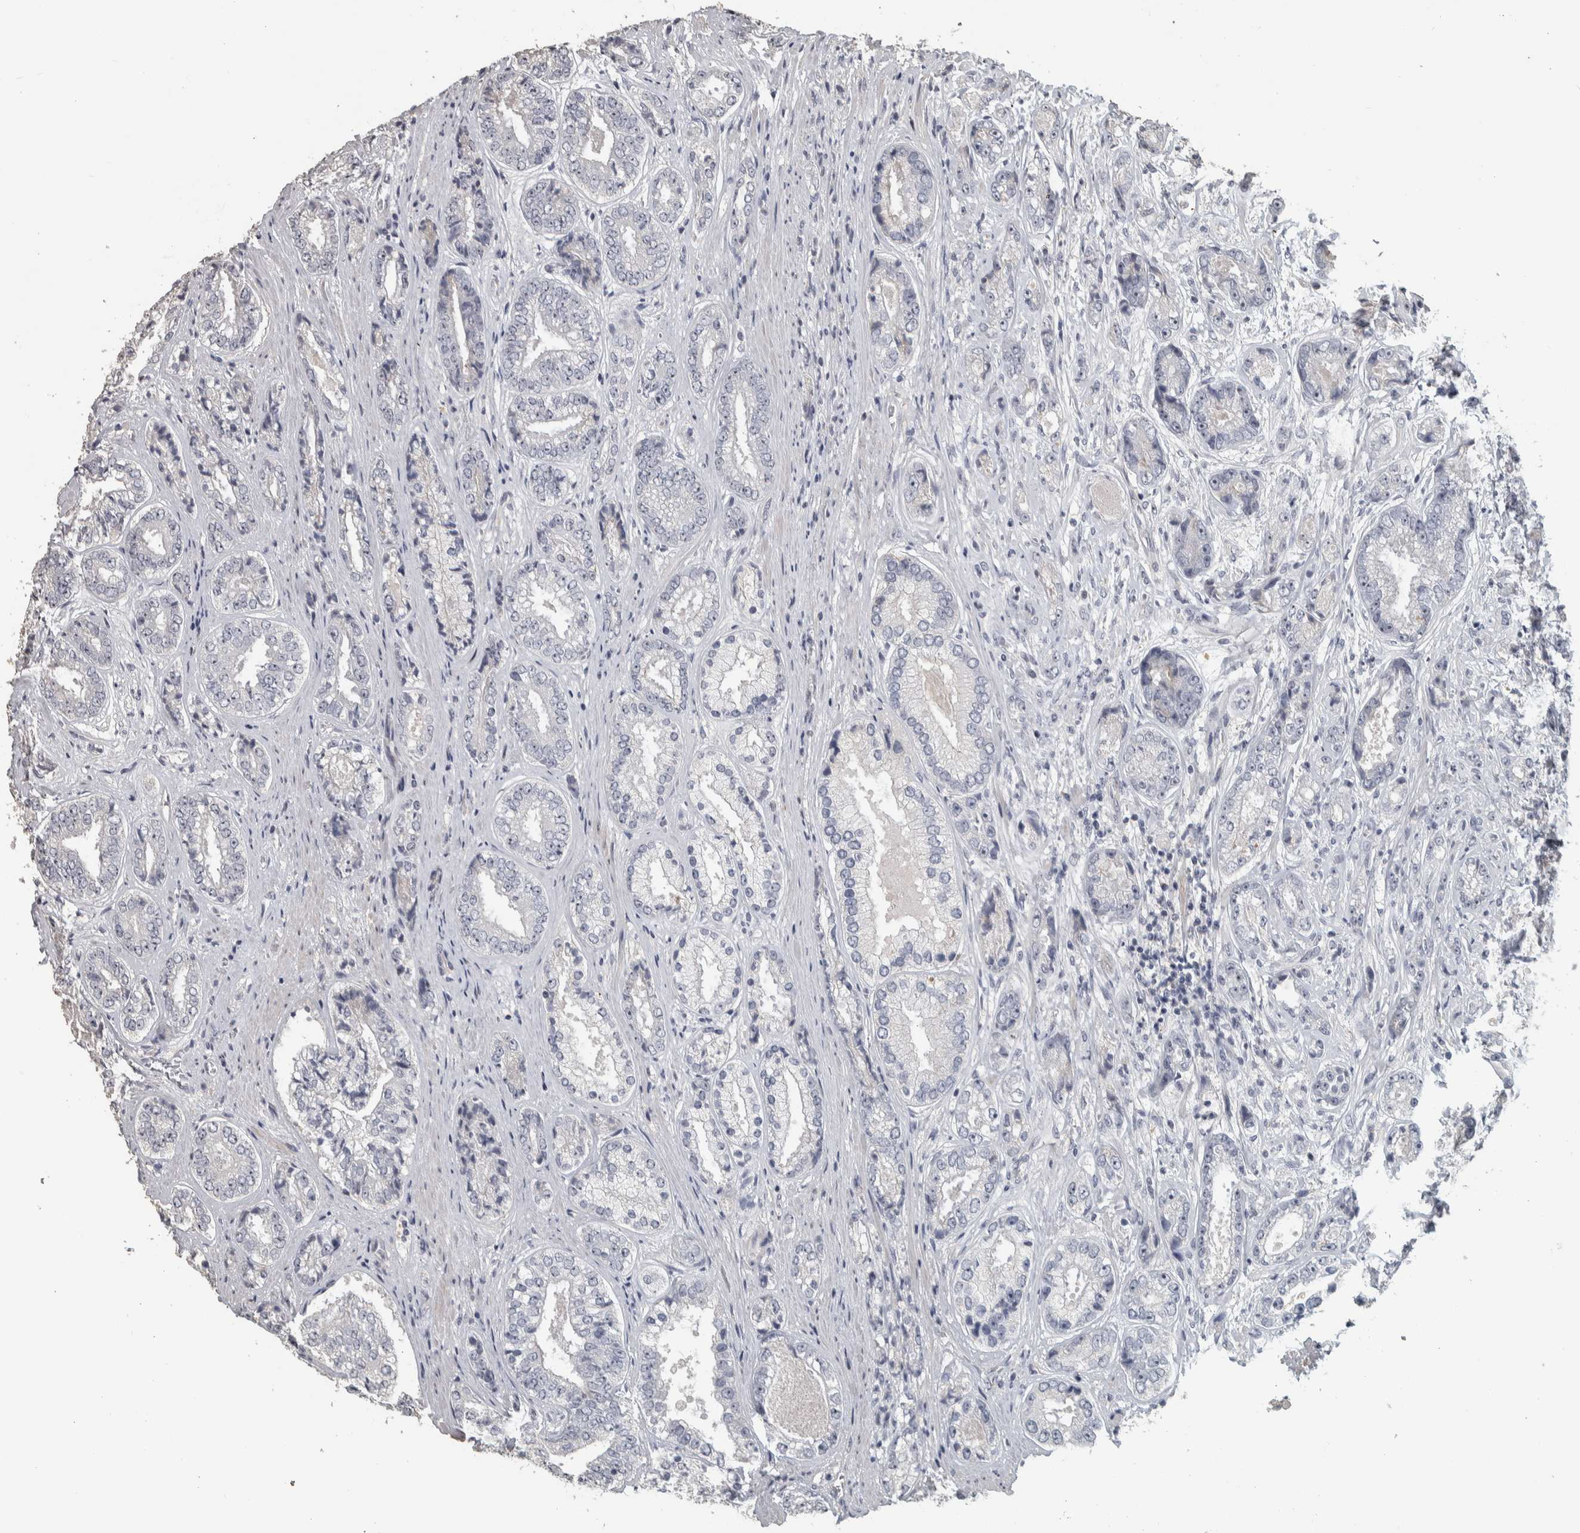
{"staining": {"intensity": "weak", "quantity": "<25%", "location": "nuclear"}, "tissue": "prostate cancer", "cell_type": "Tumor cells", "image_type": "cancer", "snomed": [{"axis": "morphology", "description": "Adenocarcinoma, High grade"}, {"axis": "topography", "description": "Prostate"}], "caption": "Prostate cancer (high-grade adenocarcinoma) stained for a protein using immunohistochemistry displays no staining tumor cells.", "gene": "DCAF10", "patient": {"sex": "male", "age": 61}}